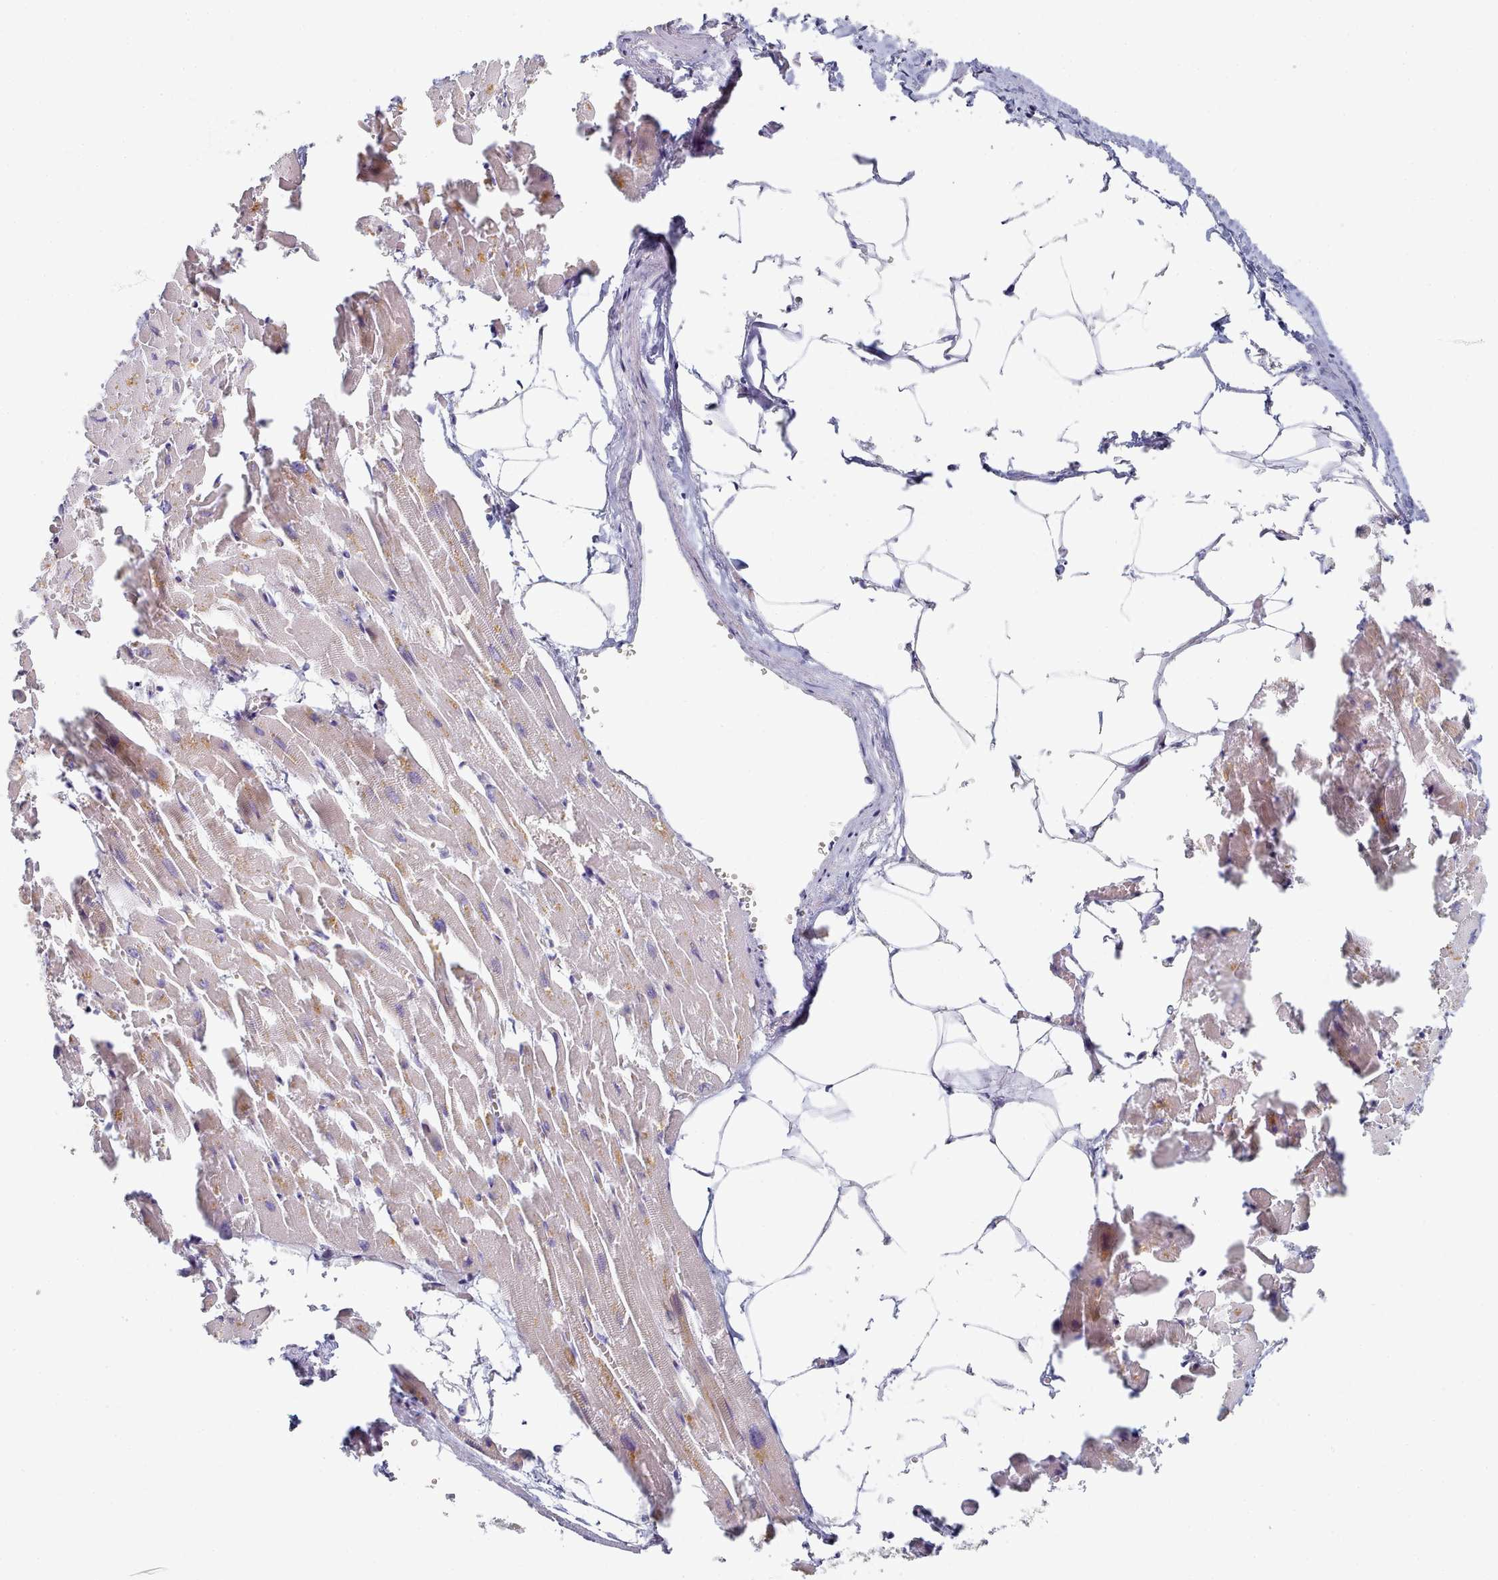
{"staining": {"intensity": "moderate", "quantity": "25%-75%", "location": "cytoplasmic/membranous"}, "tissue": "heart muscle", "cell_type": "Cardiomyocytes", "image_type": "normal", "snomed": [{"axis": "morphology", "description": "Normal tissue, NOS"}, {"axis": "topography", "description": "Heart"}], "caption": "An immunohistochemistry image of unremarkable tissue is shown. Protein staining in brown highlights moderate cytoplasmic/membranous positivity in heart muscle within cardiomyocytes.", "gene": "TYW1B", "patient": {"sex": "female", "age": 64}}